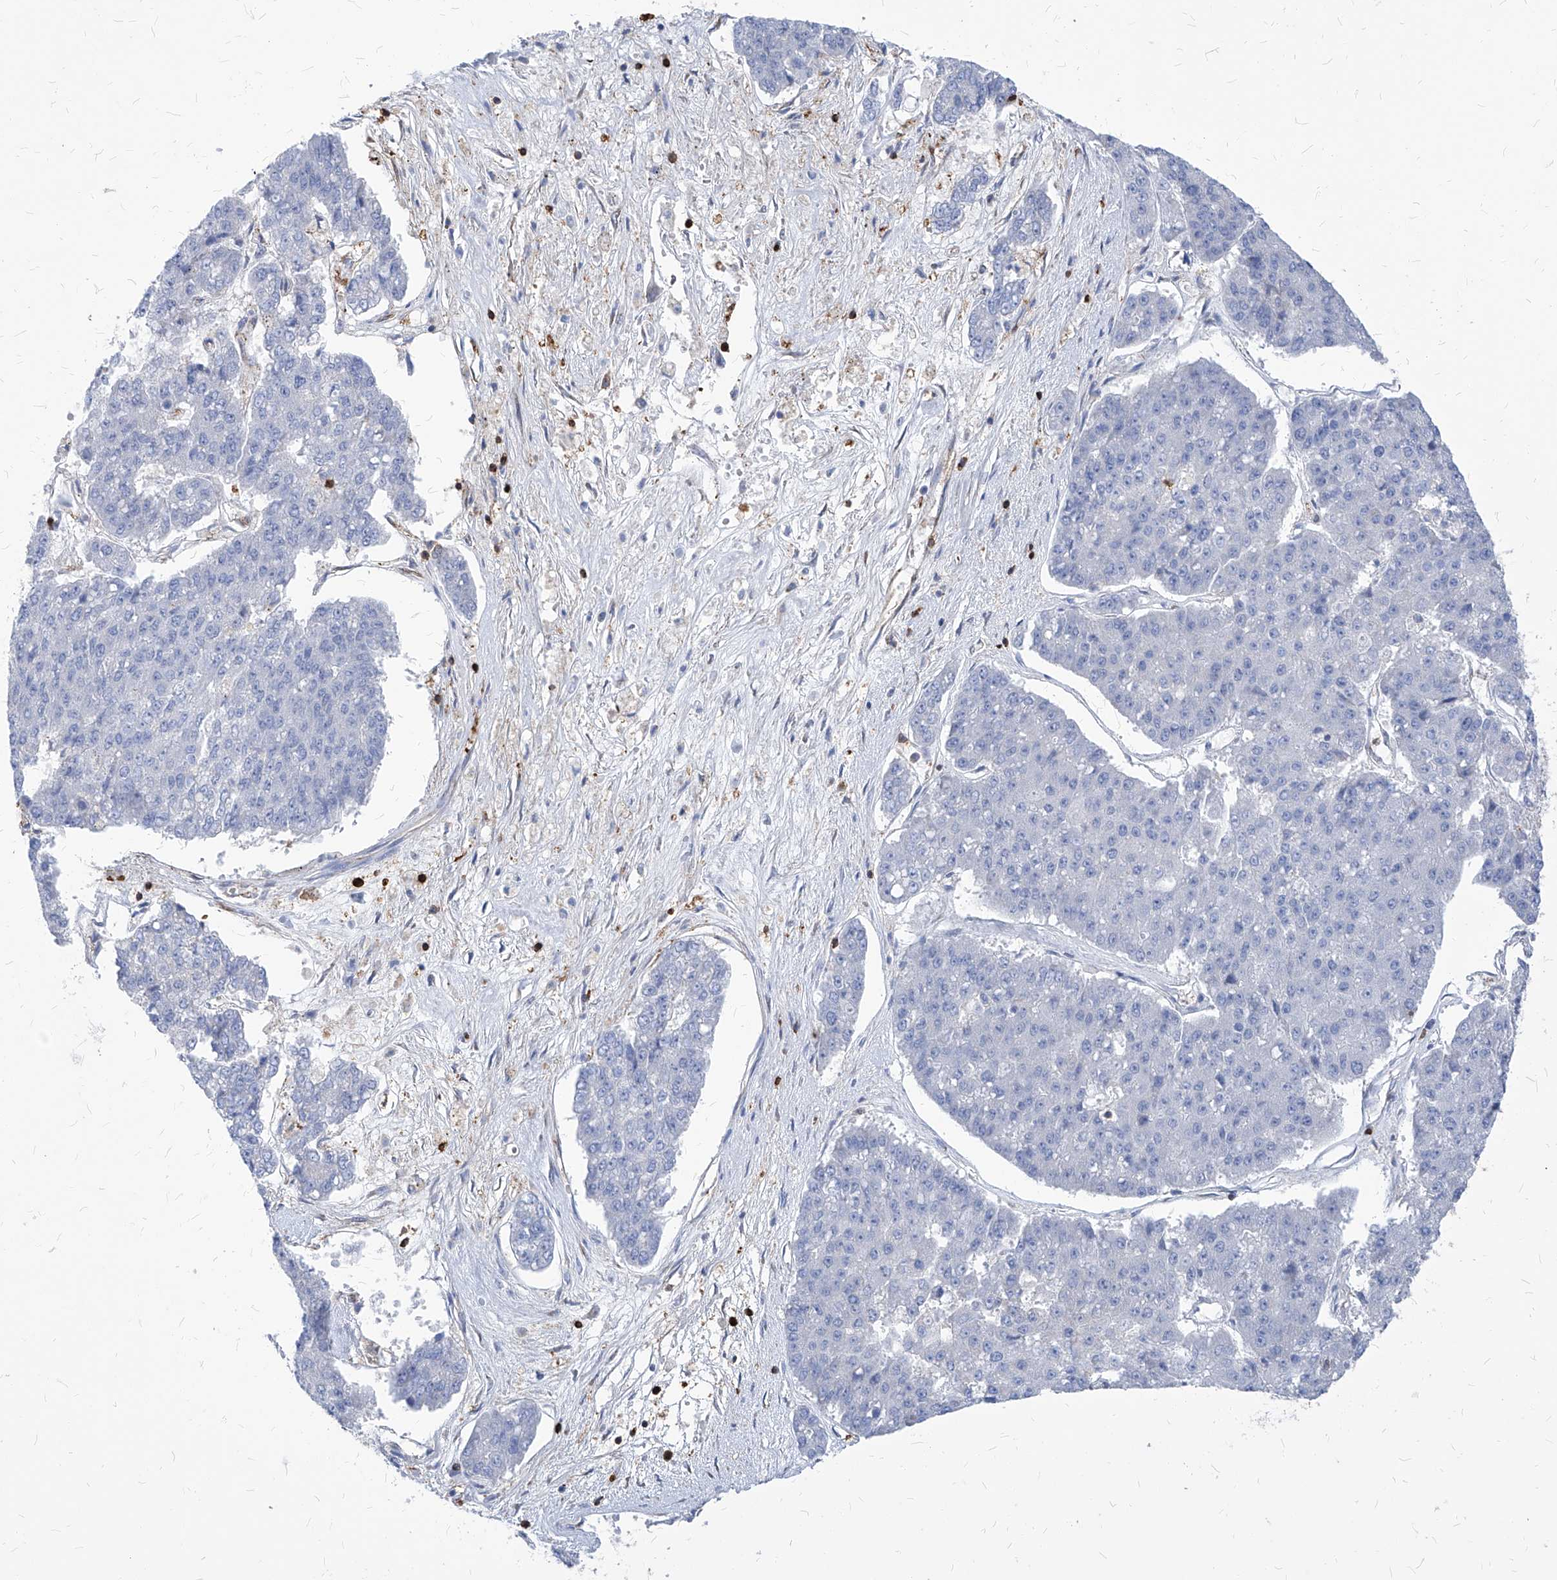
{"staining": {"intensity": "negative", "quantity": "none", "location": "none"}, "tissue": "pancreatic cancer", "cell_type": "Tumor cells", "image_type": "cancer", "snomed": [{"axis": "morphology", "description": "Adenocarcinoma, NOS"}, {"axis": "topography", "description": "Pancreas"}], "caption": "Tumor cells show no significant protein staining in pancreatic cancer (adenocarcinoma). (Stains: DAB (3,3'-diaminobenzidine) immunohistochemistry with hematoxylin counter stain, Microscopy: brightfield microscopy at high magnification).", "gene": "ABRACL", "patient": {"sex": "male", "age": 50}}